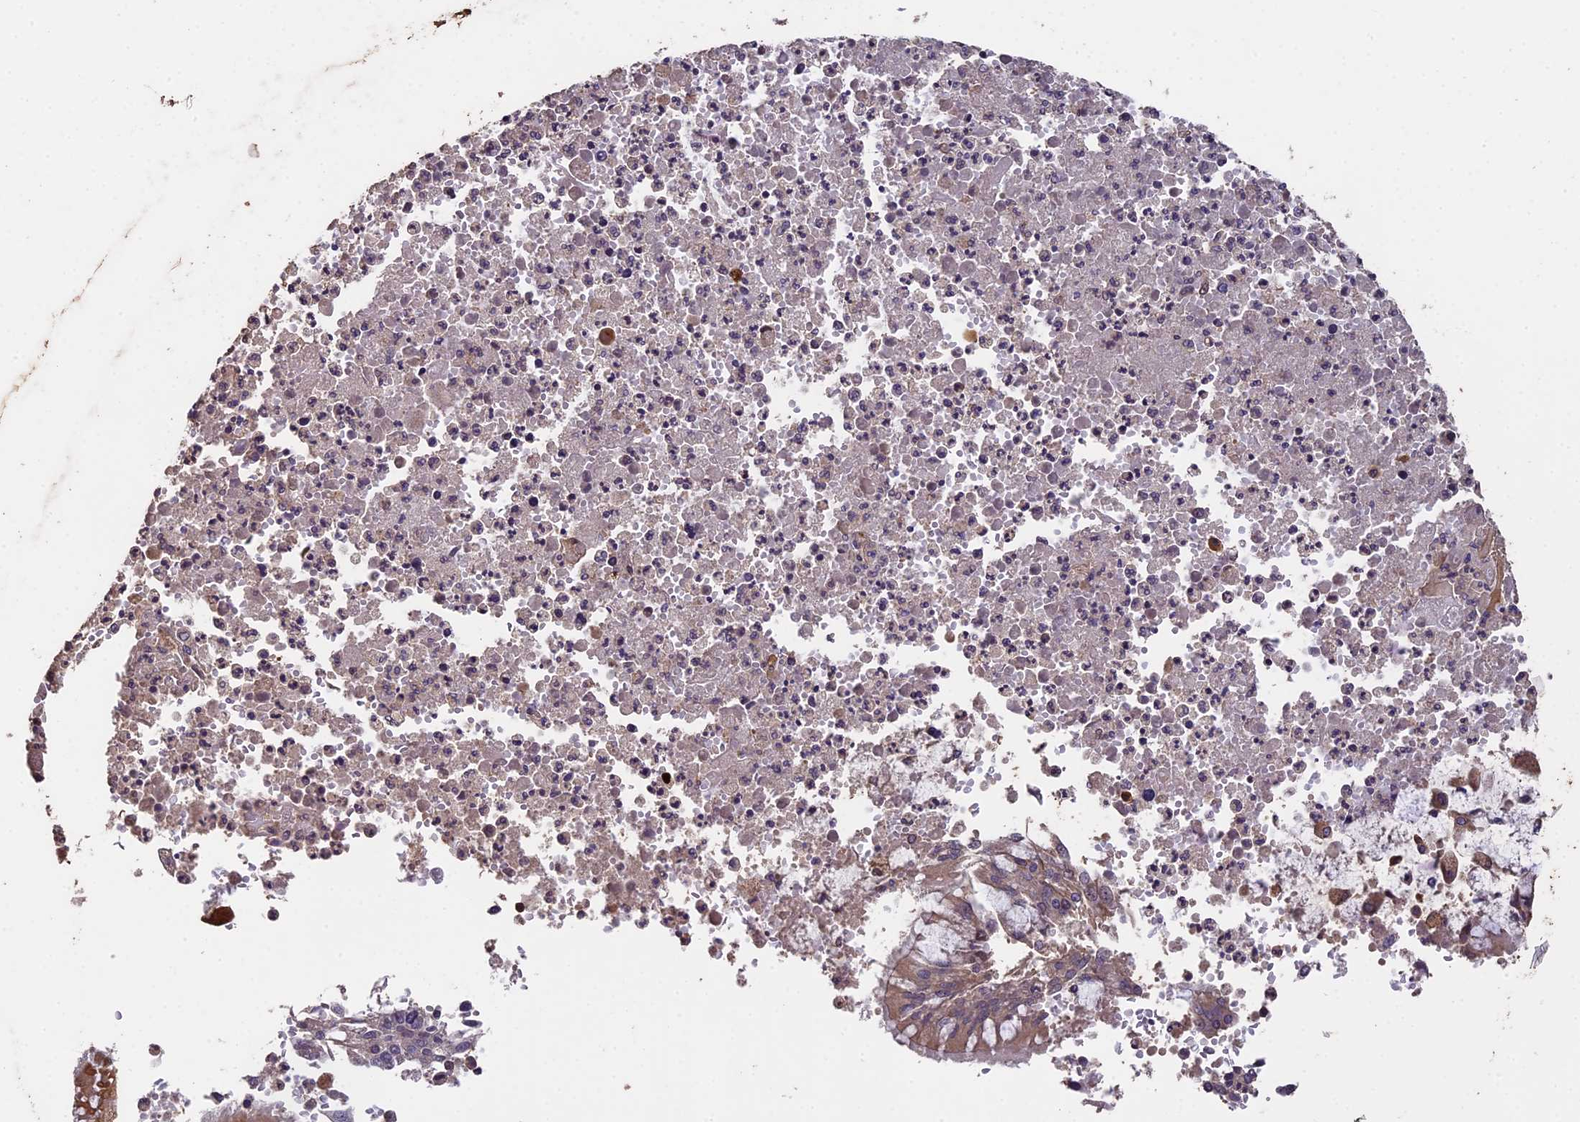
{"staining": {"intensity": "moderate", "quantity": ">75%", "location": "cytoplasmic/membranous"}, "tissue": "bronchus", "cell_type": "Respiratory epithelial cells", "image_type": "normal", "snomed": [{"axis": "morphology", "description": "Normal tissue, NOS"}, {"axis": "topography", "description": "Cartilage tissue"}, {"axis": "topography", "description": "Bronchus"}, {"axis": "topography", "description": "Lung"}, {"axis": "topography", "description": "Peripheral nerve tissue"}], "caption": "Respiratory epithelial cells reveal medium levels of moderate cytoplasmic/membranous staining in about >75% of cells in benign human bronchus. (Stains: DAB (3,3'-diaminobenzidine) in brown, nuclei in blue, Microscopy: brightfield microscopy at high magnification).", "gene": "CHD9", "patient": {"sex": "female", "age": 49}}